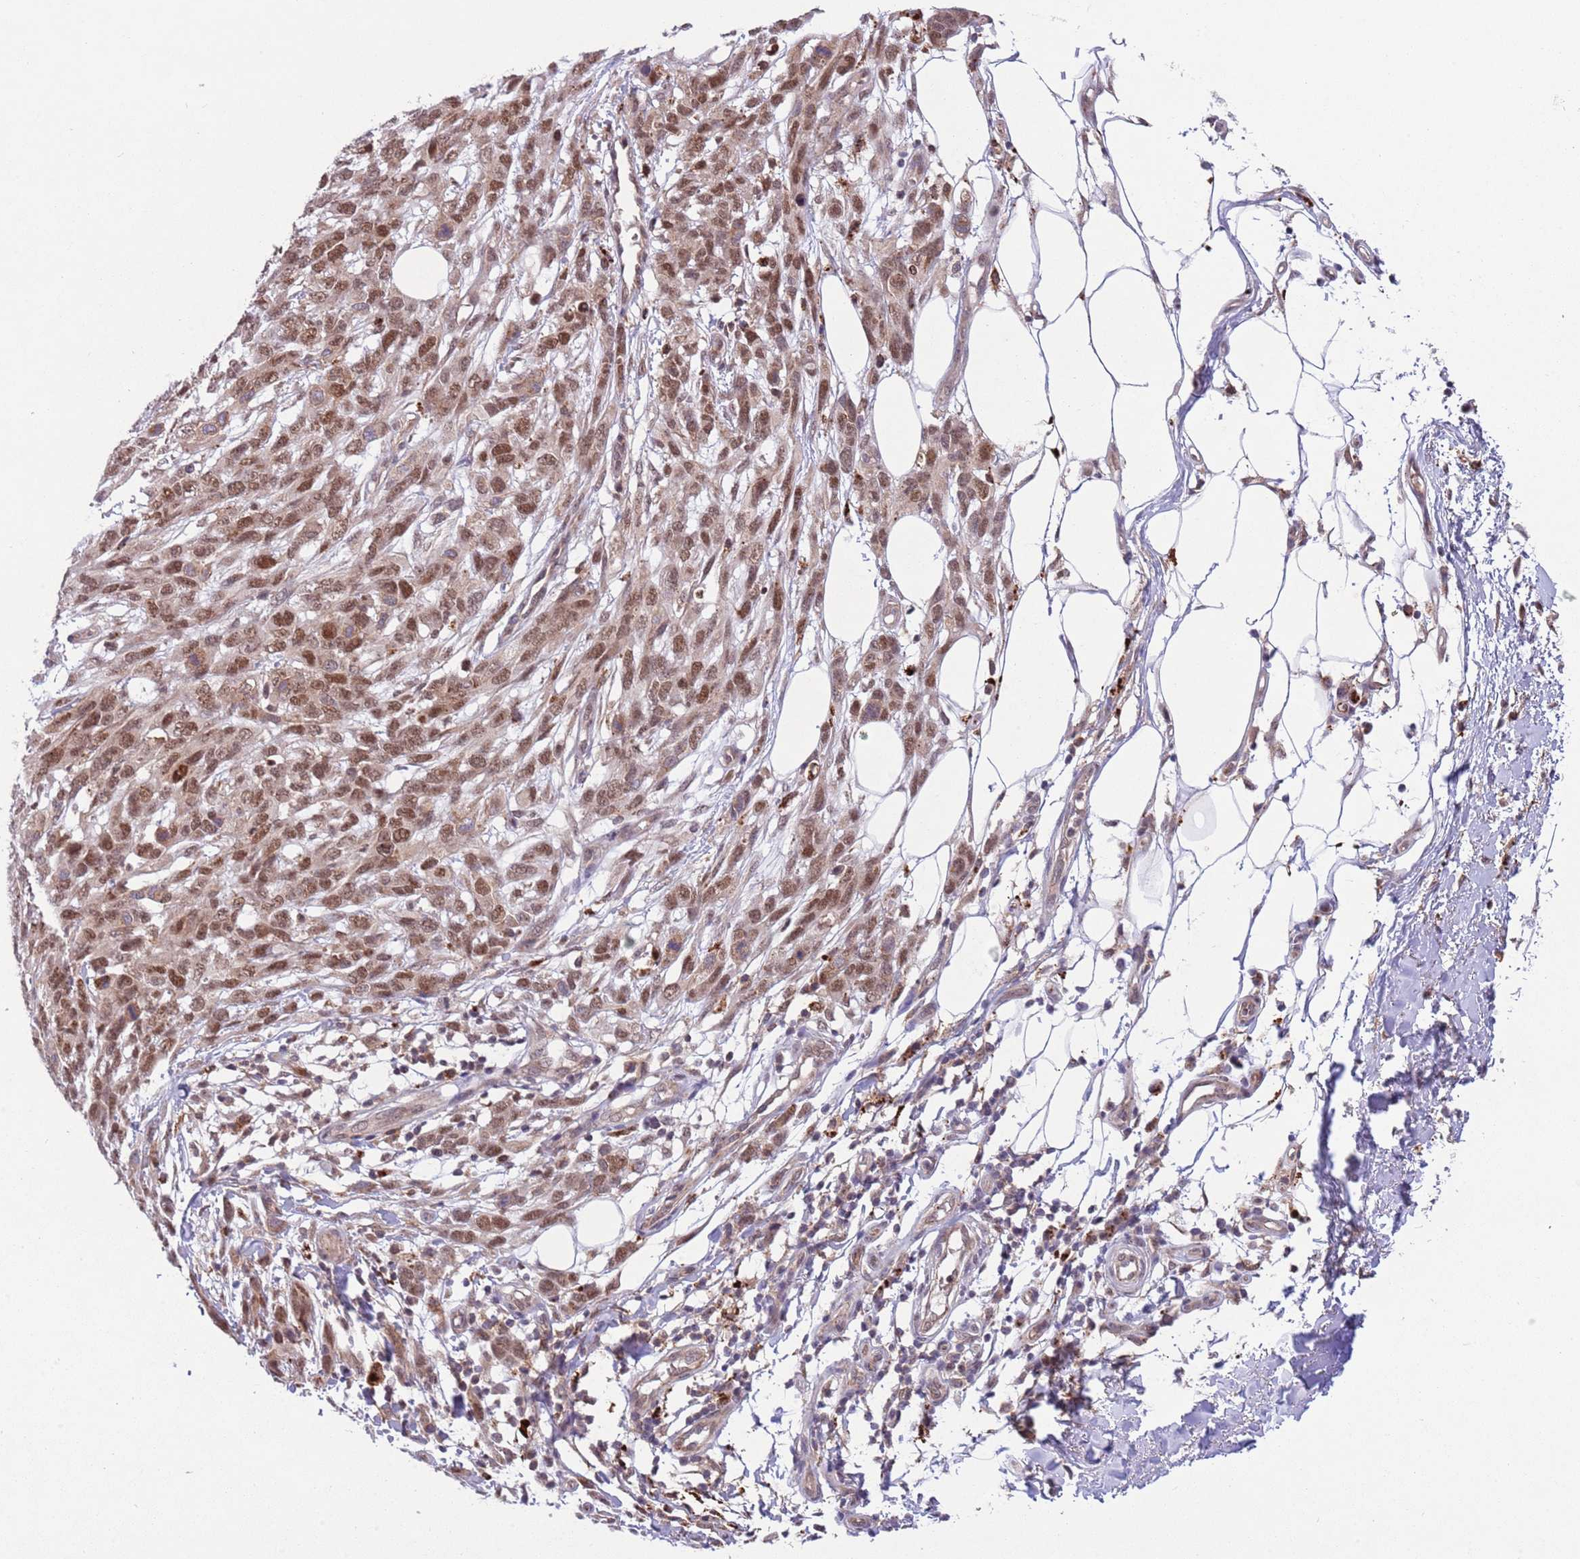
{"staining": {"intensity": "moderate", "quantity": ">75%", "location": "nuclear"}, "tissue": "melanoma", "cell_type": "Tumor cells", "image_type": "cancer", "snomed": [{"axis": "morphology", "description": "Normal morphology"}, {"axis": "morphology", "description": "Malignant melanoma, NOS"}, {"axis": "topography", "description": "Skin"}], "caption": "Protein analysis of malignant melanoma tissue displays moderate nuclear expression in about >75% of tumor cells.", "gene": "TRIM27", "patient": {"sex": "female", "age": 72}}